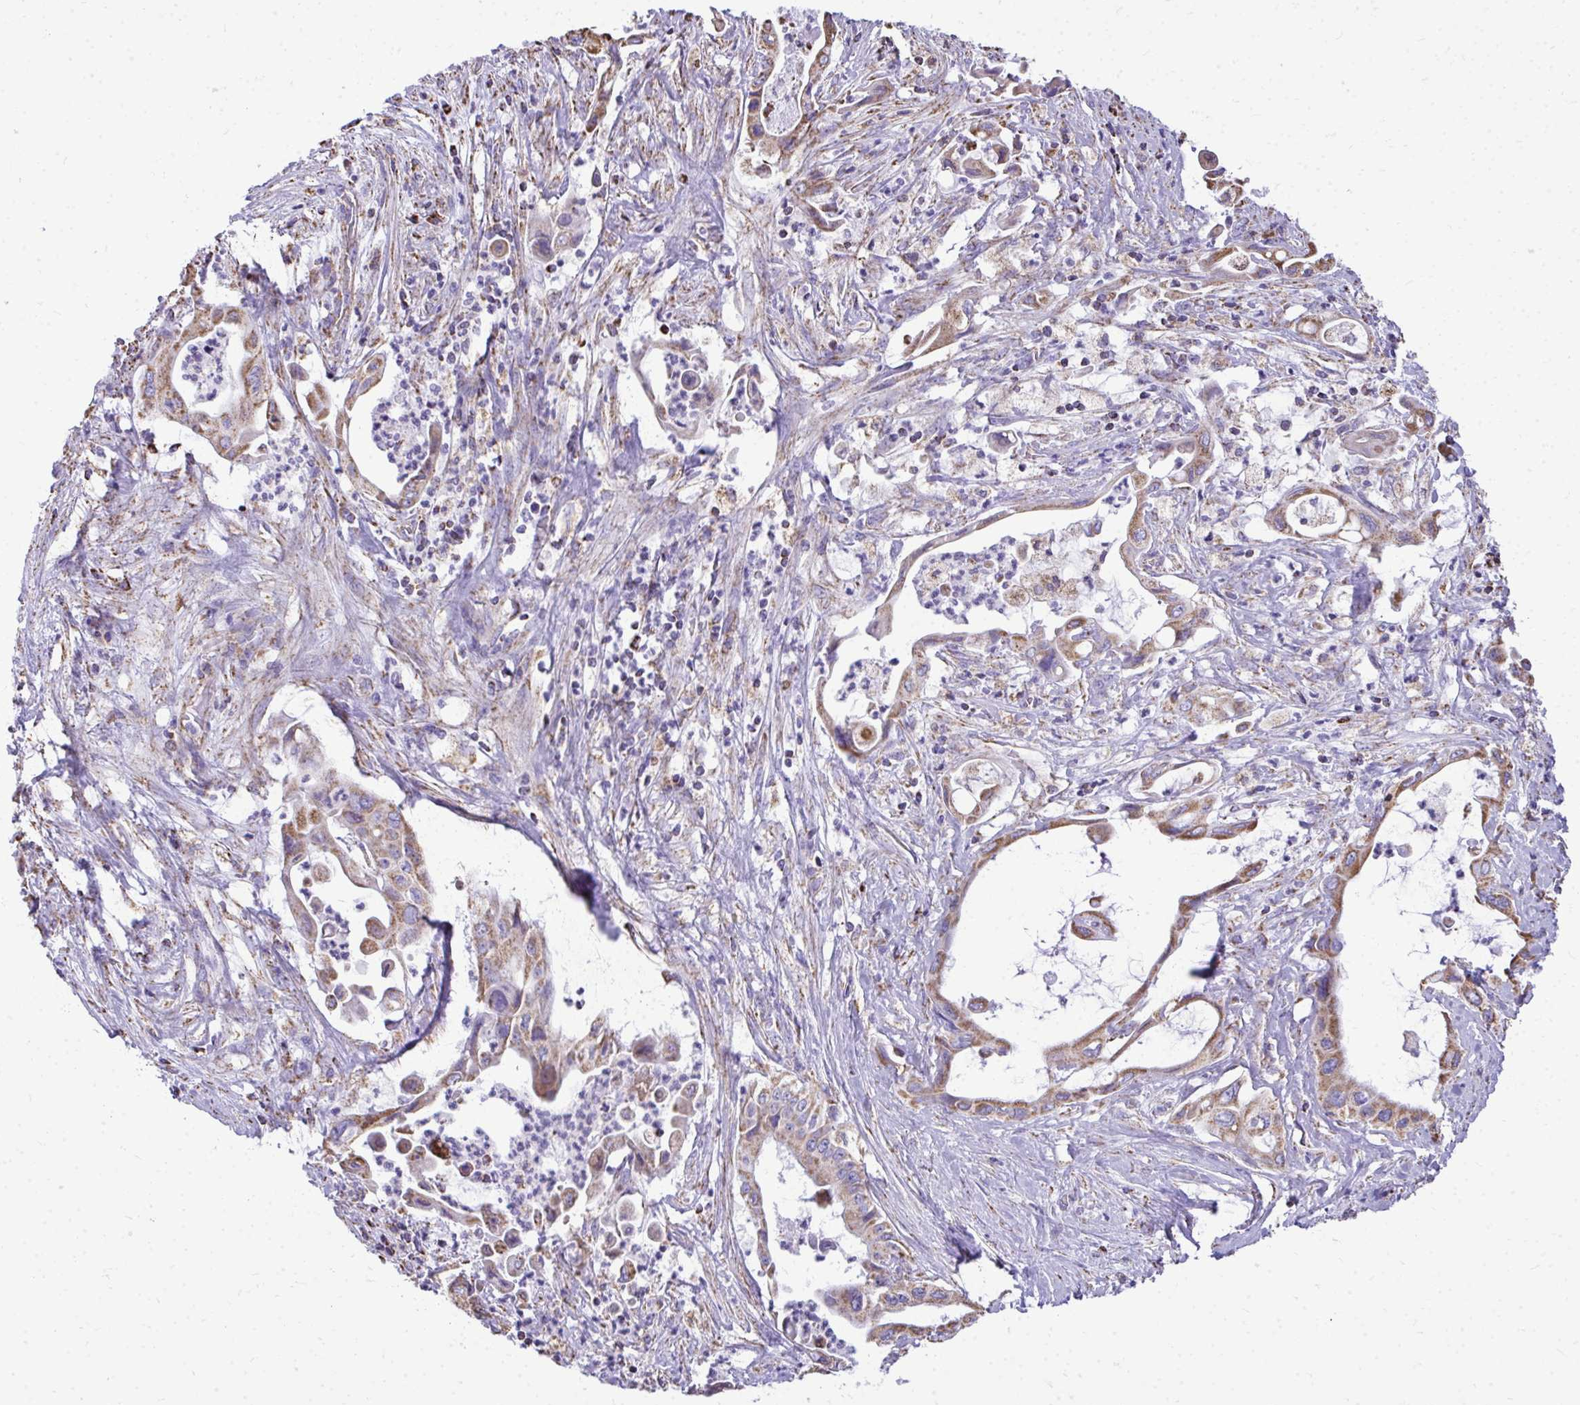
{"staining": {"intensity": "moderate", "quantity": ">75%", "location": "cytoplasmic/membranous"}, "tissue": "pancreatic cancer", "cell_type": "Tumor cells", "image_type": "cancer", "snomed": [{"axis": "morphology", "description": "Adenocarcinoma, NOS"}, {"axis": "topography", "description": "Pancreas"}], "caption": "Adenocarcinoma (pancreatic) tissue shows moderate cytoplasmic/membranous staining in approximately >75% of tumor cells, visualized by immunohistochemistry.", "gene": "MPZL2", "patient": {"sex": "female", "age": 77}}